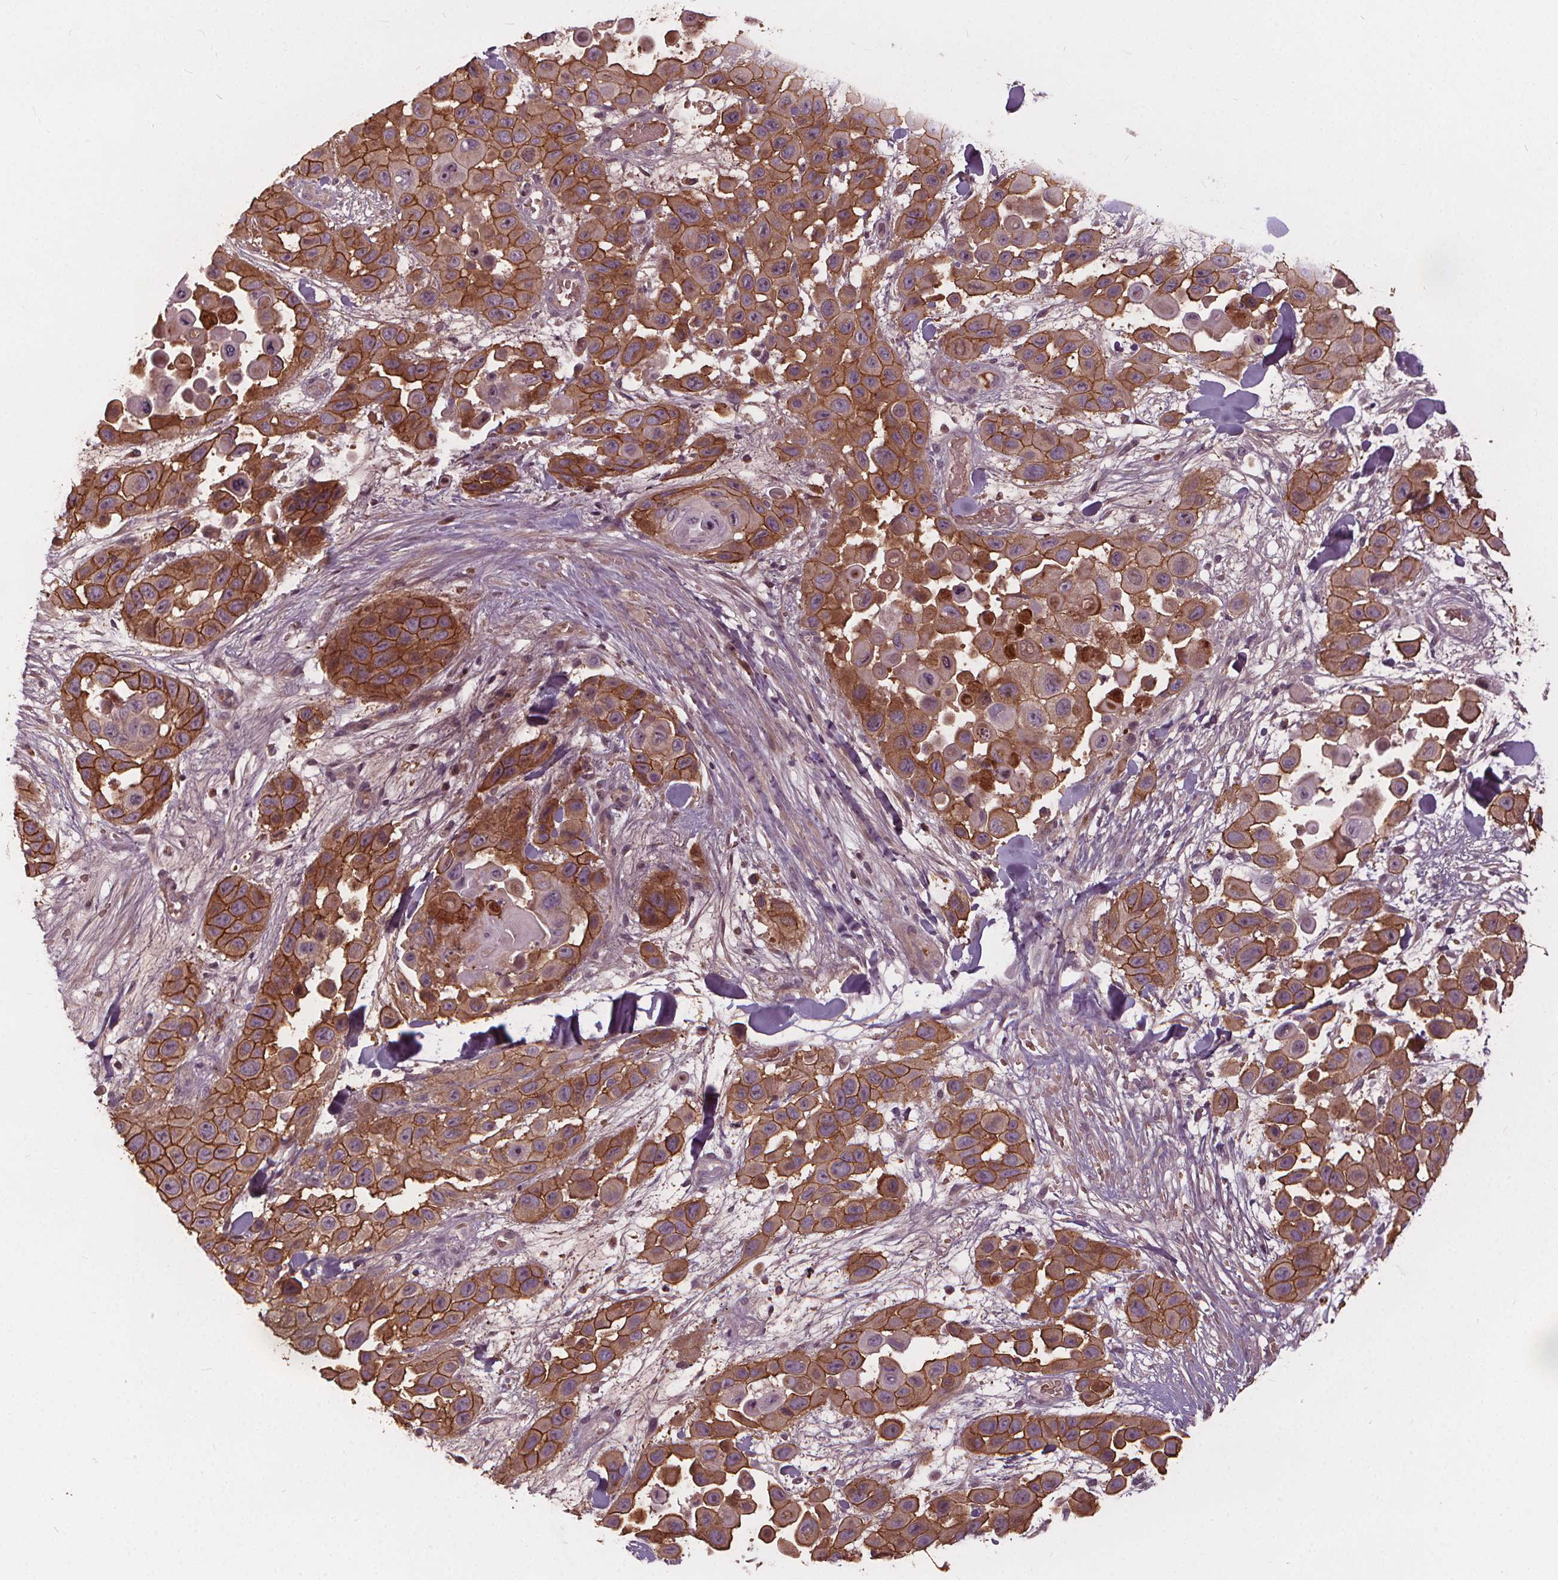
{"staining": {"intensity": "moderate", "quantity": ">75%", "location": "cytoplasmic/membranous"}, "tissue": "skin cancer", "cell_type": "Tumor cells", "image_type": "cancer", "snomed": [{"axis": "morphology", "description": "Squamous cell carcinoma, NOS"}, {"axis": "topography", "description": "Skin"}], "caption": "A histopathology image showing moderate cytoplasmic/membranous positivity in about >75% of tumor cells in skin cancer (squamous cell carcinoma), as visualized by brown immunohistochemical staining.", "gene": "IPO13", "patient": {"sex": "male", "age": 81}}